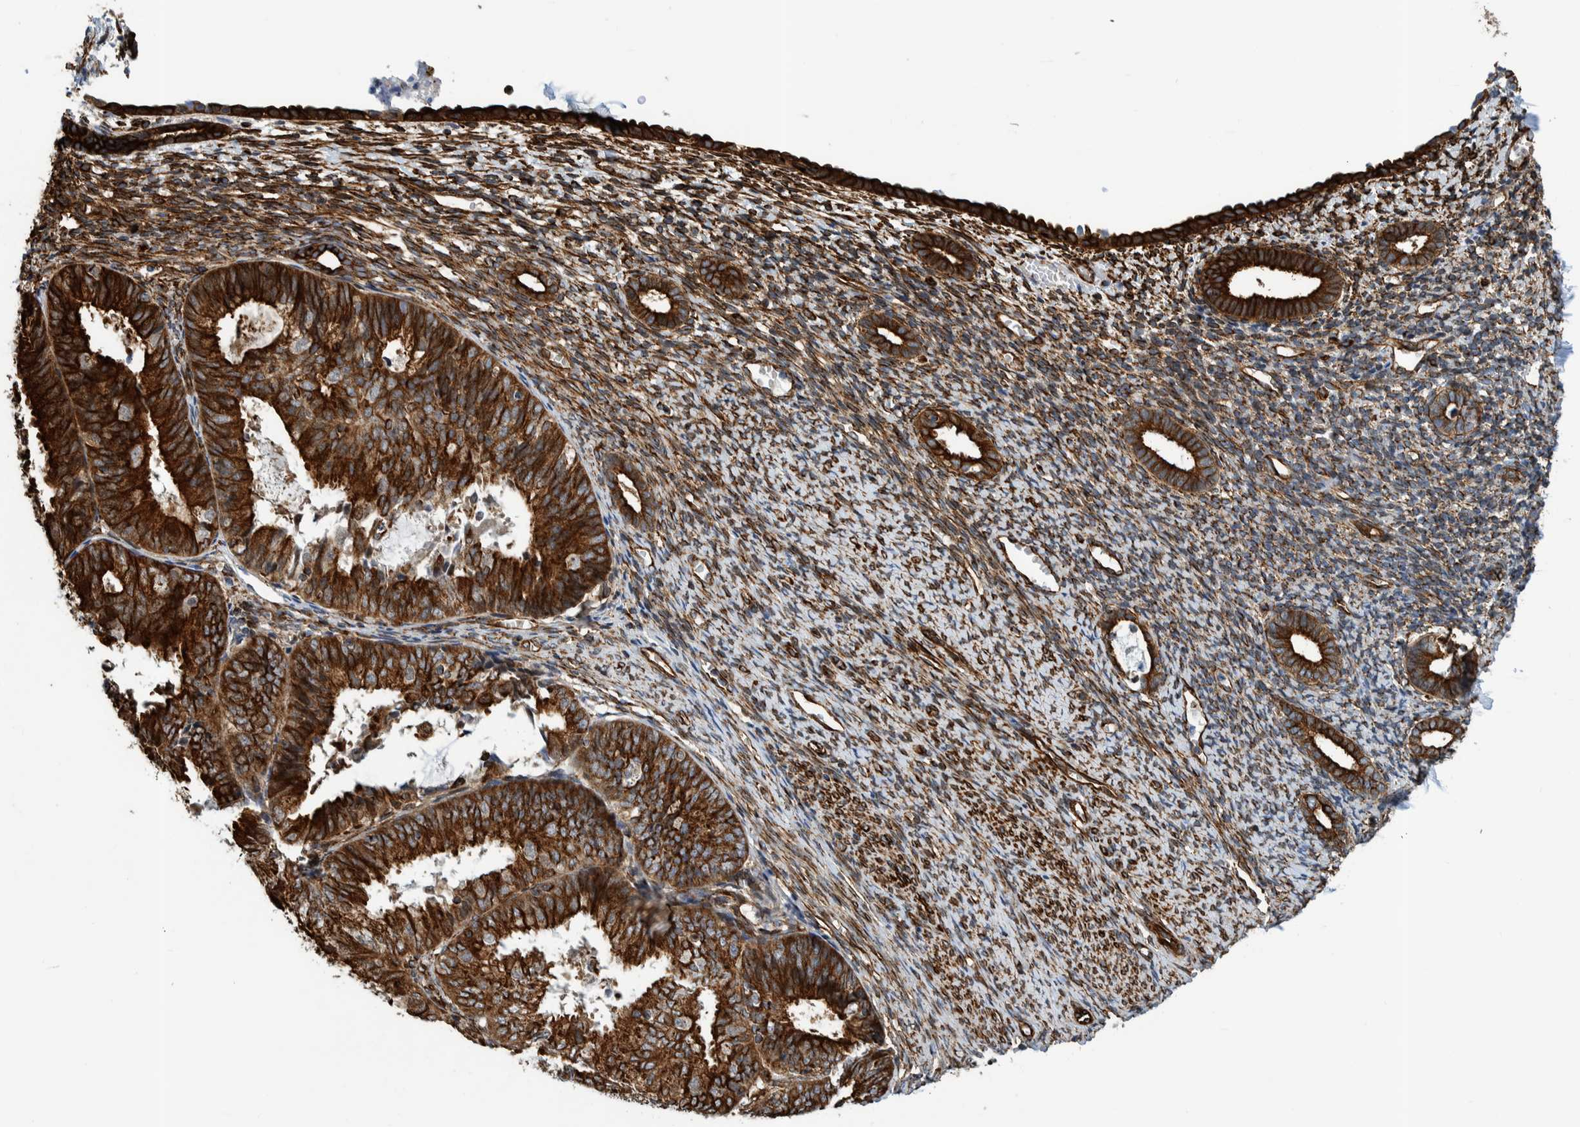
{"staining": {"intensity": "strong", "quantity": "25%-75%", "location": "cytoplasmic/membranous"}, "tissue": "endometrium", "cell_type": "Cells in endometrial stroma", "image_type": "normal", "snomed": [{"axis": "morphology", "description": "Normal tissue, NOS"}, {"axis": "morphology", "description": "Adenocarcinoma, NOS"}, {"axis": "topography", "description": "Endometrium"}], "caption": "Protein staining of unremarkable endometrium reveals strong cytoplasmic/membranous expression in approximately 25%-75% of cells in endometrial stroma.", "gene": "CCDC57", "patient": {"sex": "female", "age": 57}}